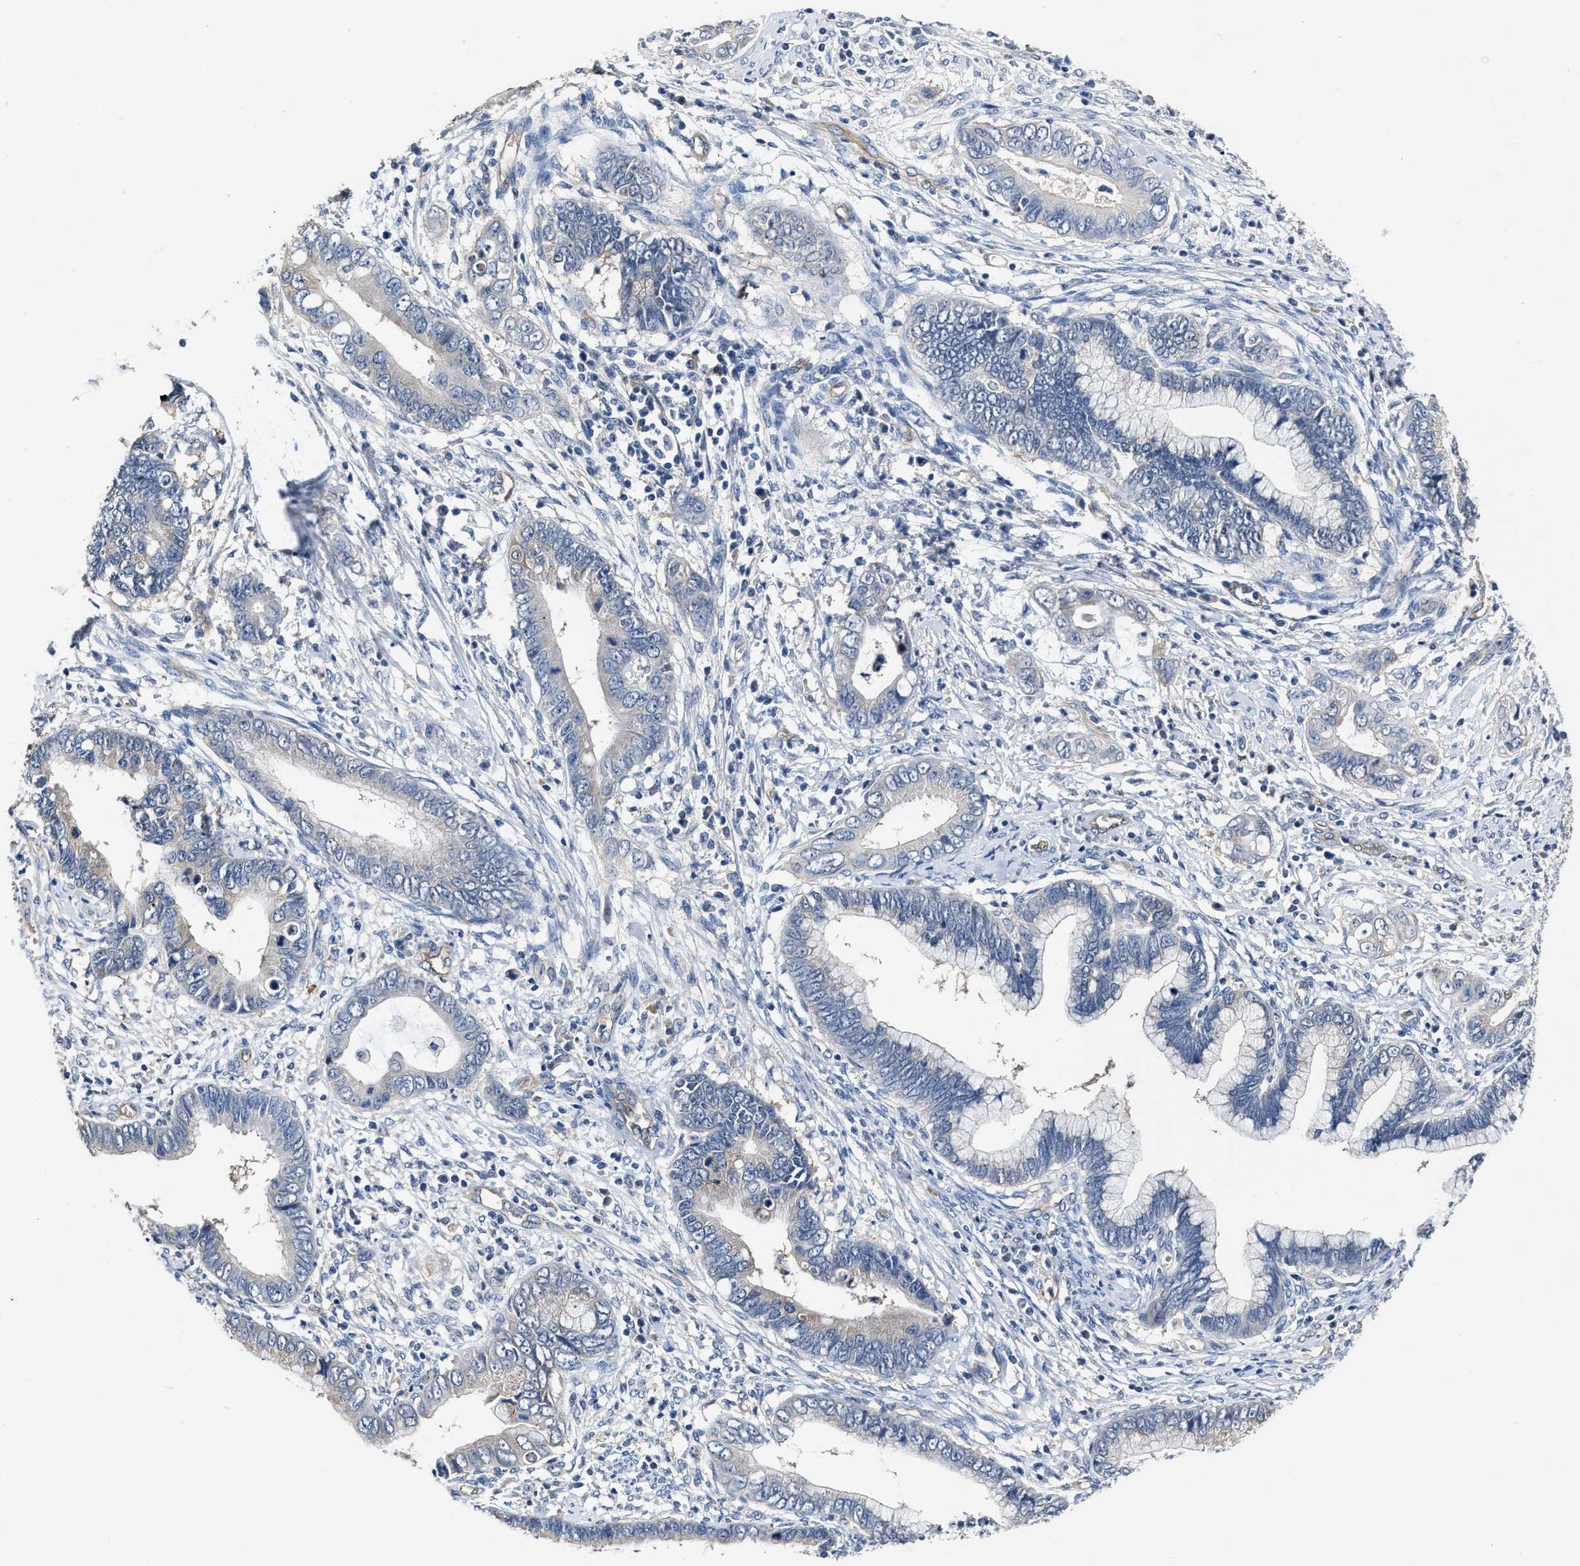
{"staining": {"intensity": "negative", "quantity": "none", "location": "none"}, "tissue": "cervical cancer", "cell_type": "Tumor cells", "image_type": "cancer", "snomed": [{"axis": "morphology", "description": "Adenocarcinoma, NOS"}, {"axis": "topography", "description": "Cervix"}], "caption": "Immunohistochemical staining of cervical adenocarcinoma shows no significant staining in tumor cells.", "gene": "C22orf42", "patient": {"sex": "female", "age": 44}}